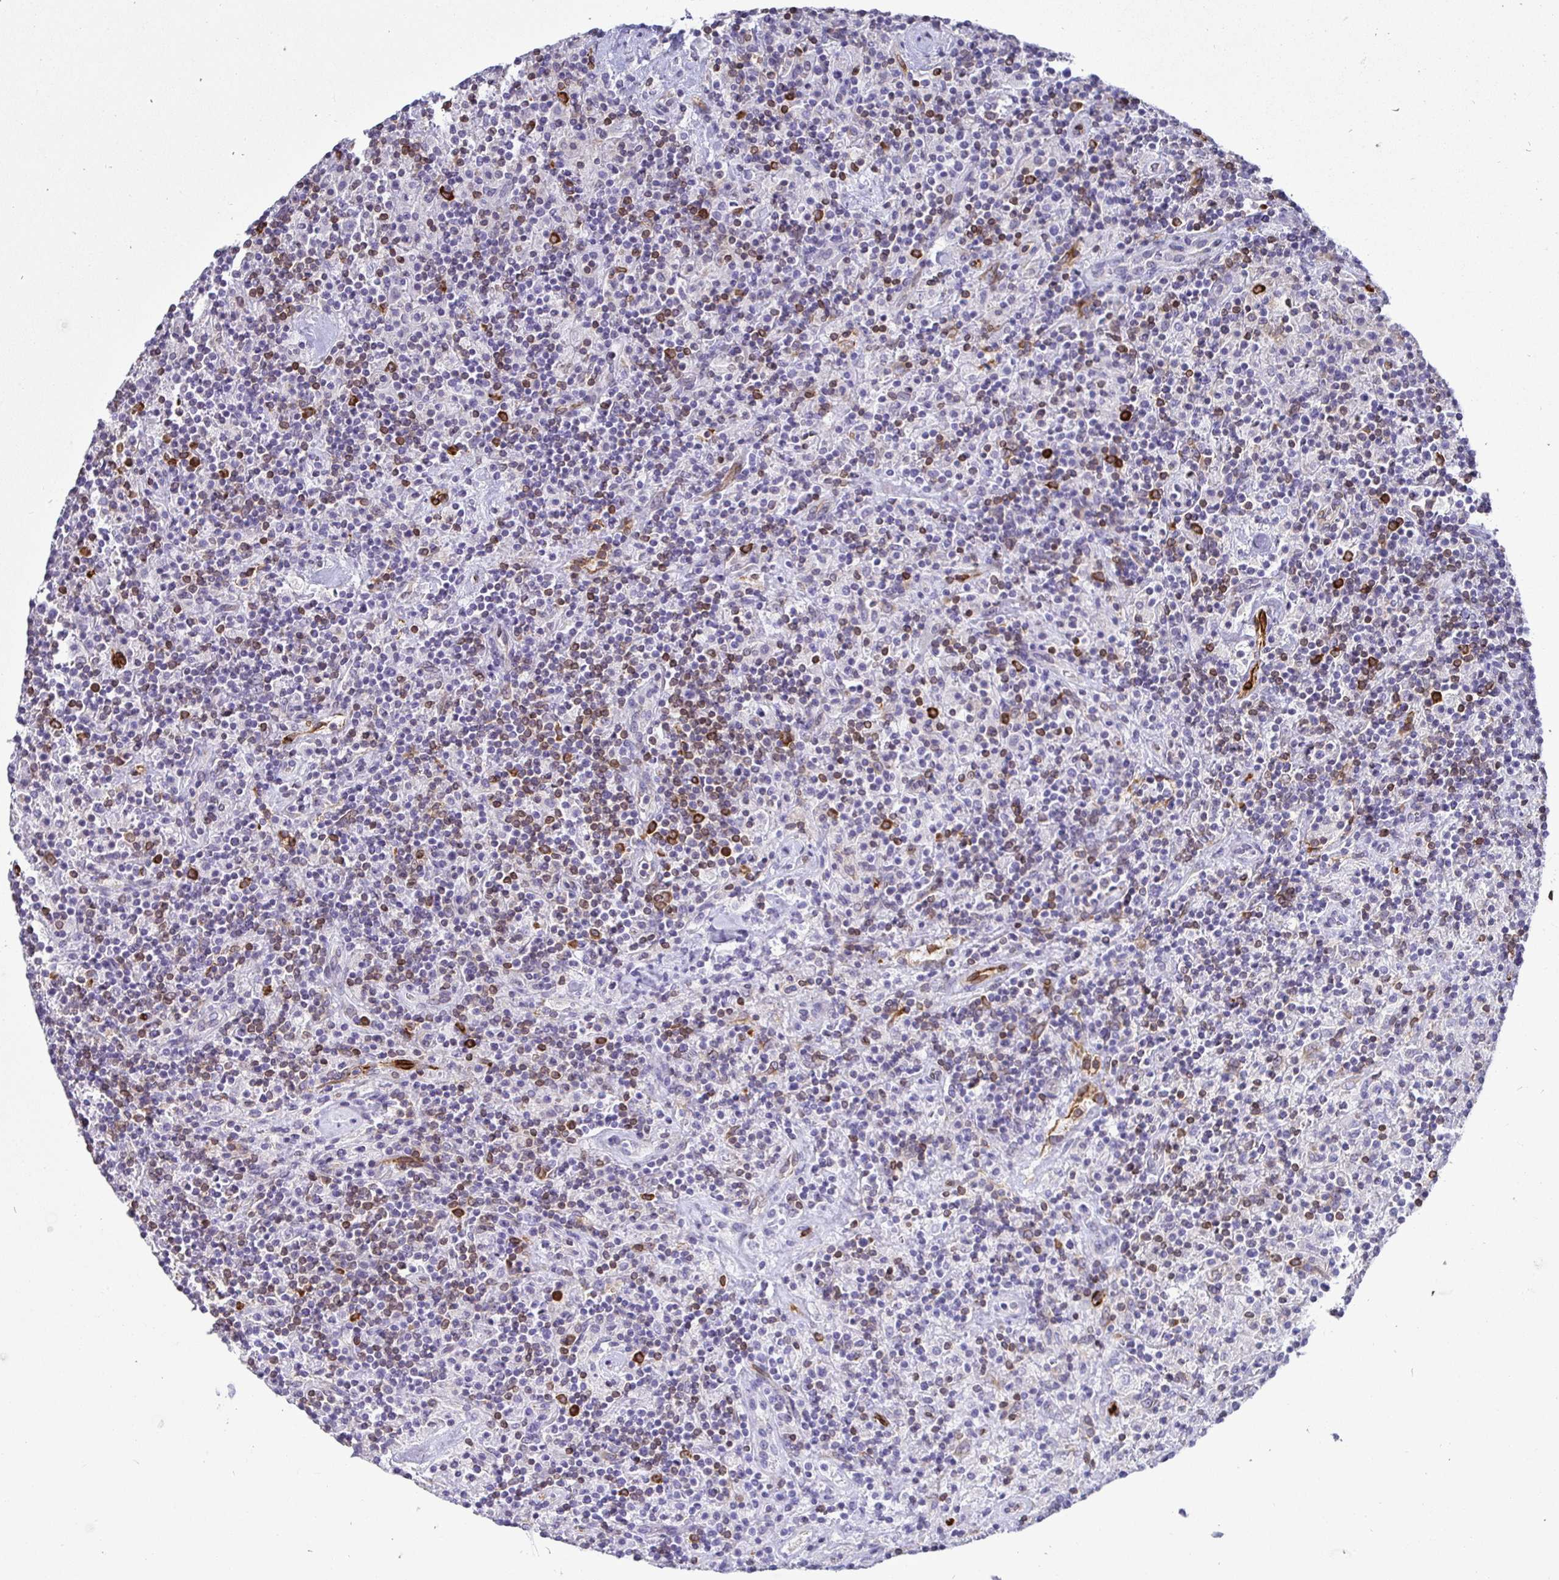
{"staining": {"intensity": "moderate", "quantity": ">75%", "location": "cytoplasmic/membranous"}, "tissue": "lymphoma", "cell_type": "Tumor cells", "image_type": "cancer", "snomed": [{"axis": "morphology", "description": "Hodgkin's disease, NOS"}, {"axis": "topography", "description": "Thymus, NOS"}], "caption": "This image shows Hodgkin's disease stained with immunohistochemistry to label a protein in brown. The cytoplasmic/membranous of tumor cells show moderate positivity for the protein. Nuclei are counter-stained blue.", "gene": "TP53I11", "patient": {"sex": "female", "age": 17}}